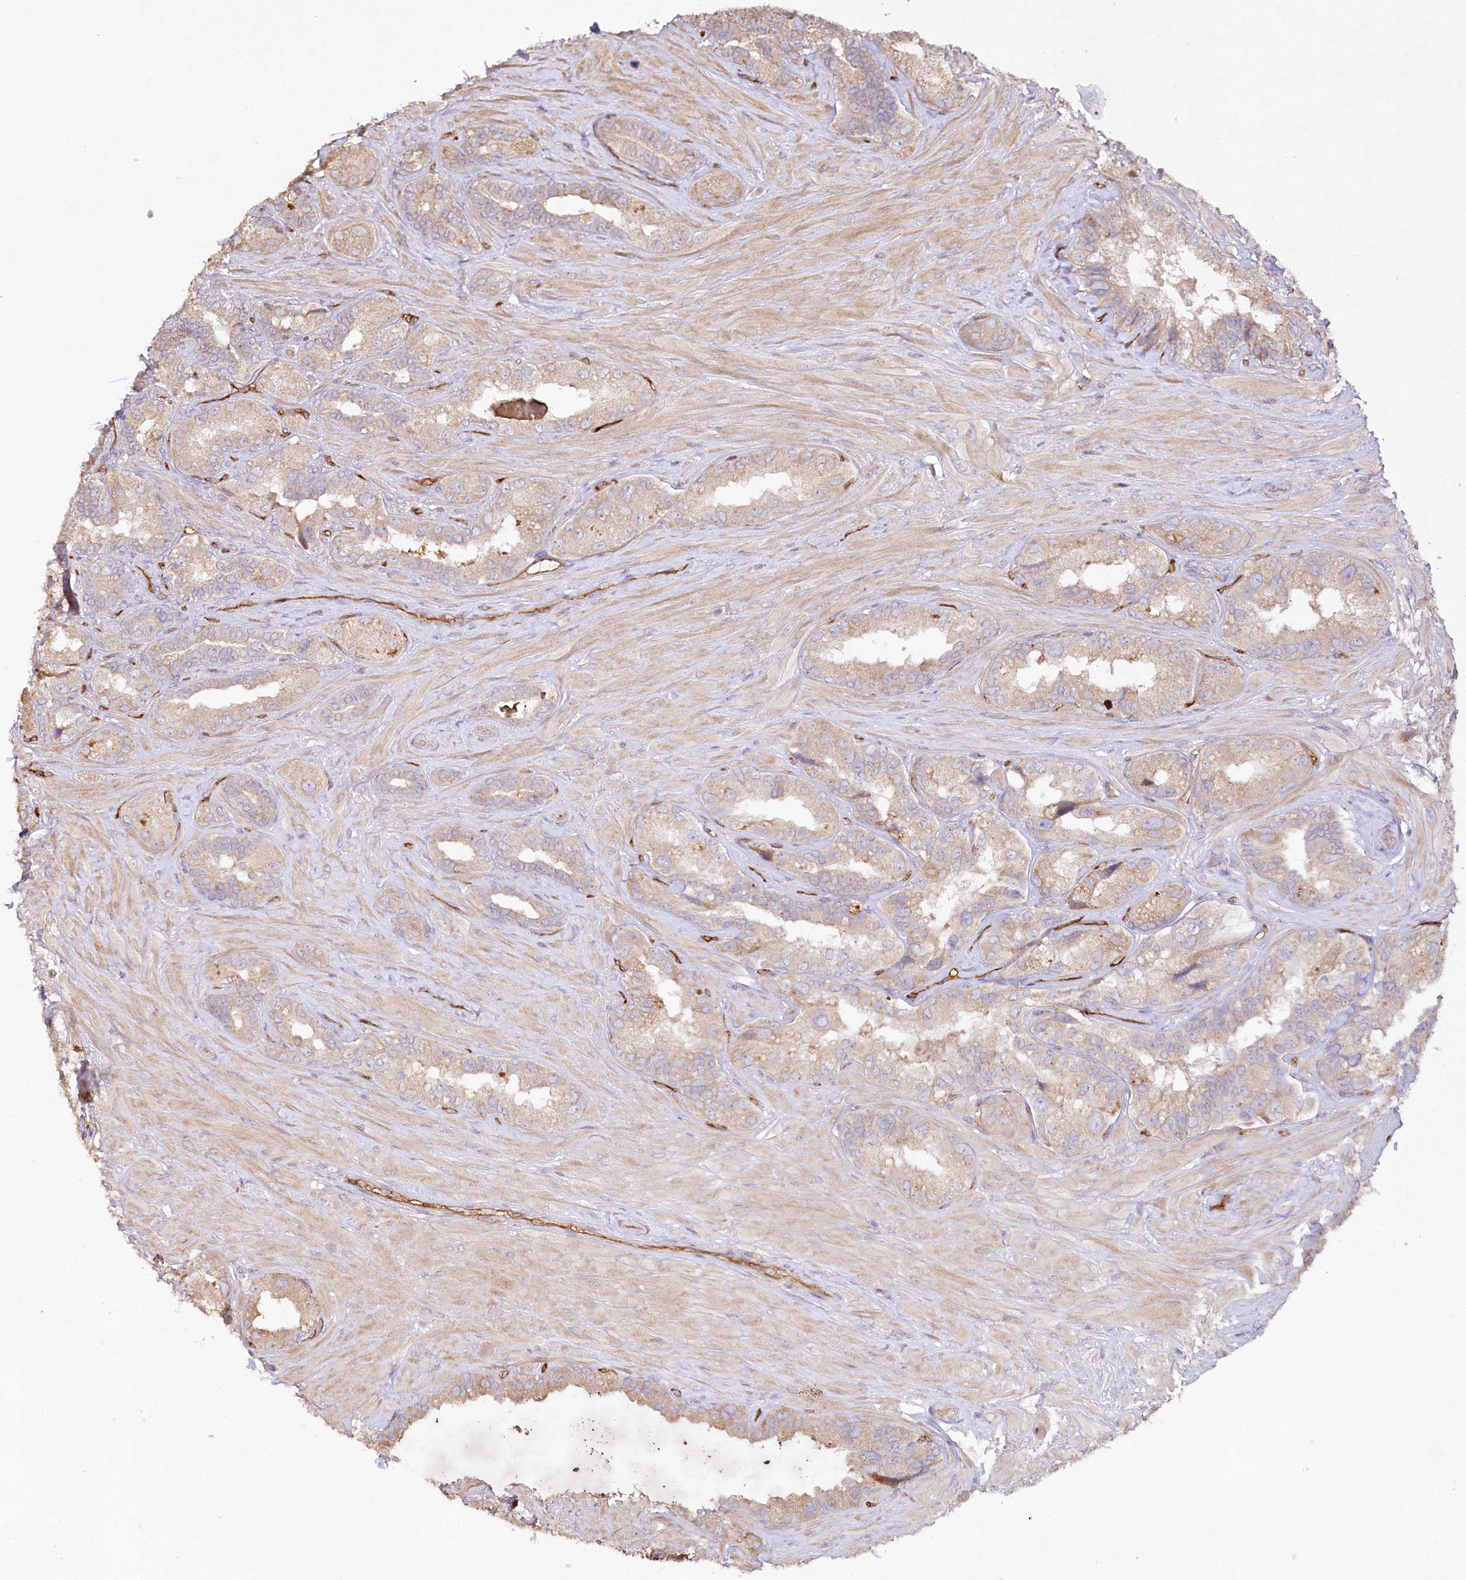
{"staining": {"intensity": "moderate", "quantity": "25%-75%", "location": "cytoplasmic/membranous"}, "tissue": "seminal vesicle", "cell_type": "Glandular cells", "image_type": "normal", "snomed": [{"axis": "morphology", "description": "Normal tissue, NOS"}, {"axis": "topography", "description": "Seminal veicle"}, {"axis": "topography", "description": "Peripheral nerve tissue"}], "caption": "Seminal vesicle stained for a protein (brown) demonstrates moderate cytoplasmic/membranous positive staining in approximately 25%-75% of glandular cells.", "gene": "RBP5", "patient": {"sex": "male", "age": 67}}